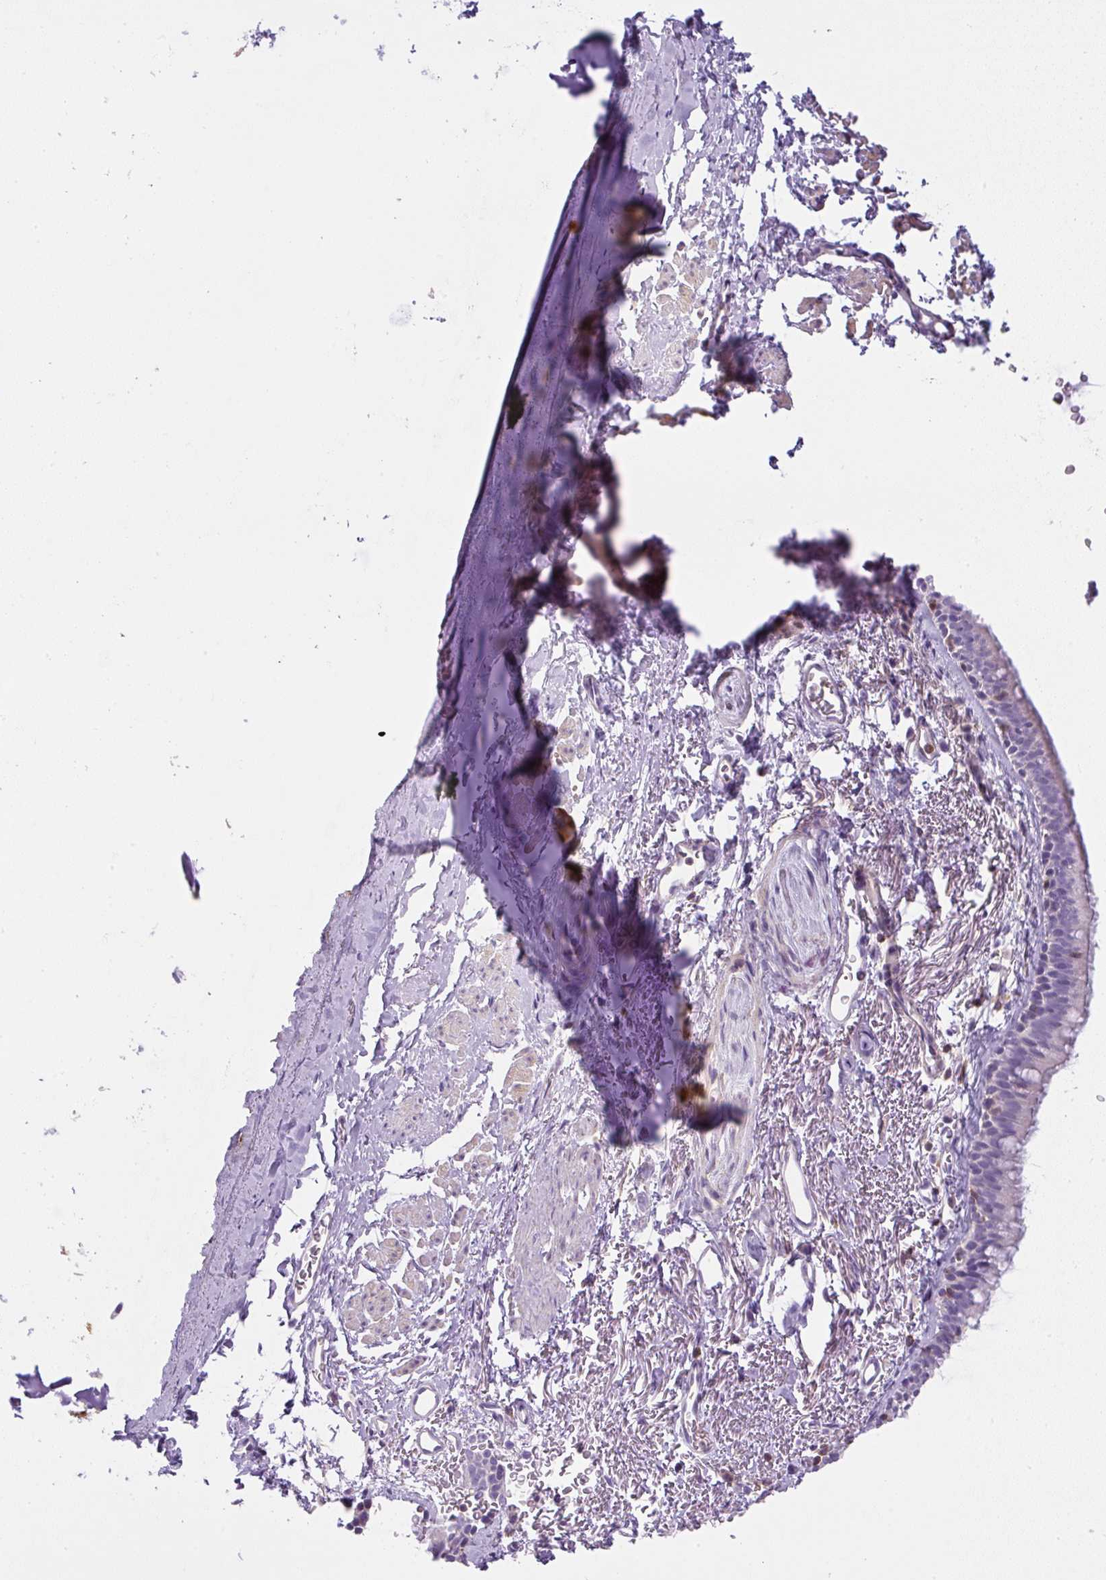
{"staining": {"intensity": "negative", "quantity": "none", "location": "none"}, "tissue": "bronchus", "cell_type": "Respiratory epithelial cells", "image_type": "normal", "snomed": [{"axis": "morphology", "description": "Normal tissue, NOS"}, {"axis": "topography", "description": "Bronchus"}], "caption": "High magnification brightfield microscopy of benign bronchus stained with DAB (brown) and counterstained with hematoxylin (blue): respiratory epithelial cells show no significant staining. The staining was performed using DAB (3,3'-diaminobenzidine) to visualize the protein expression in brown, while the nuclei were stained in blue with hematoxylin (Magnification: 20x).", "gene": "PIP5KL1", "patient": {"sex": "male", "age": 67}}